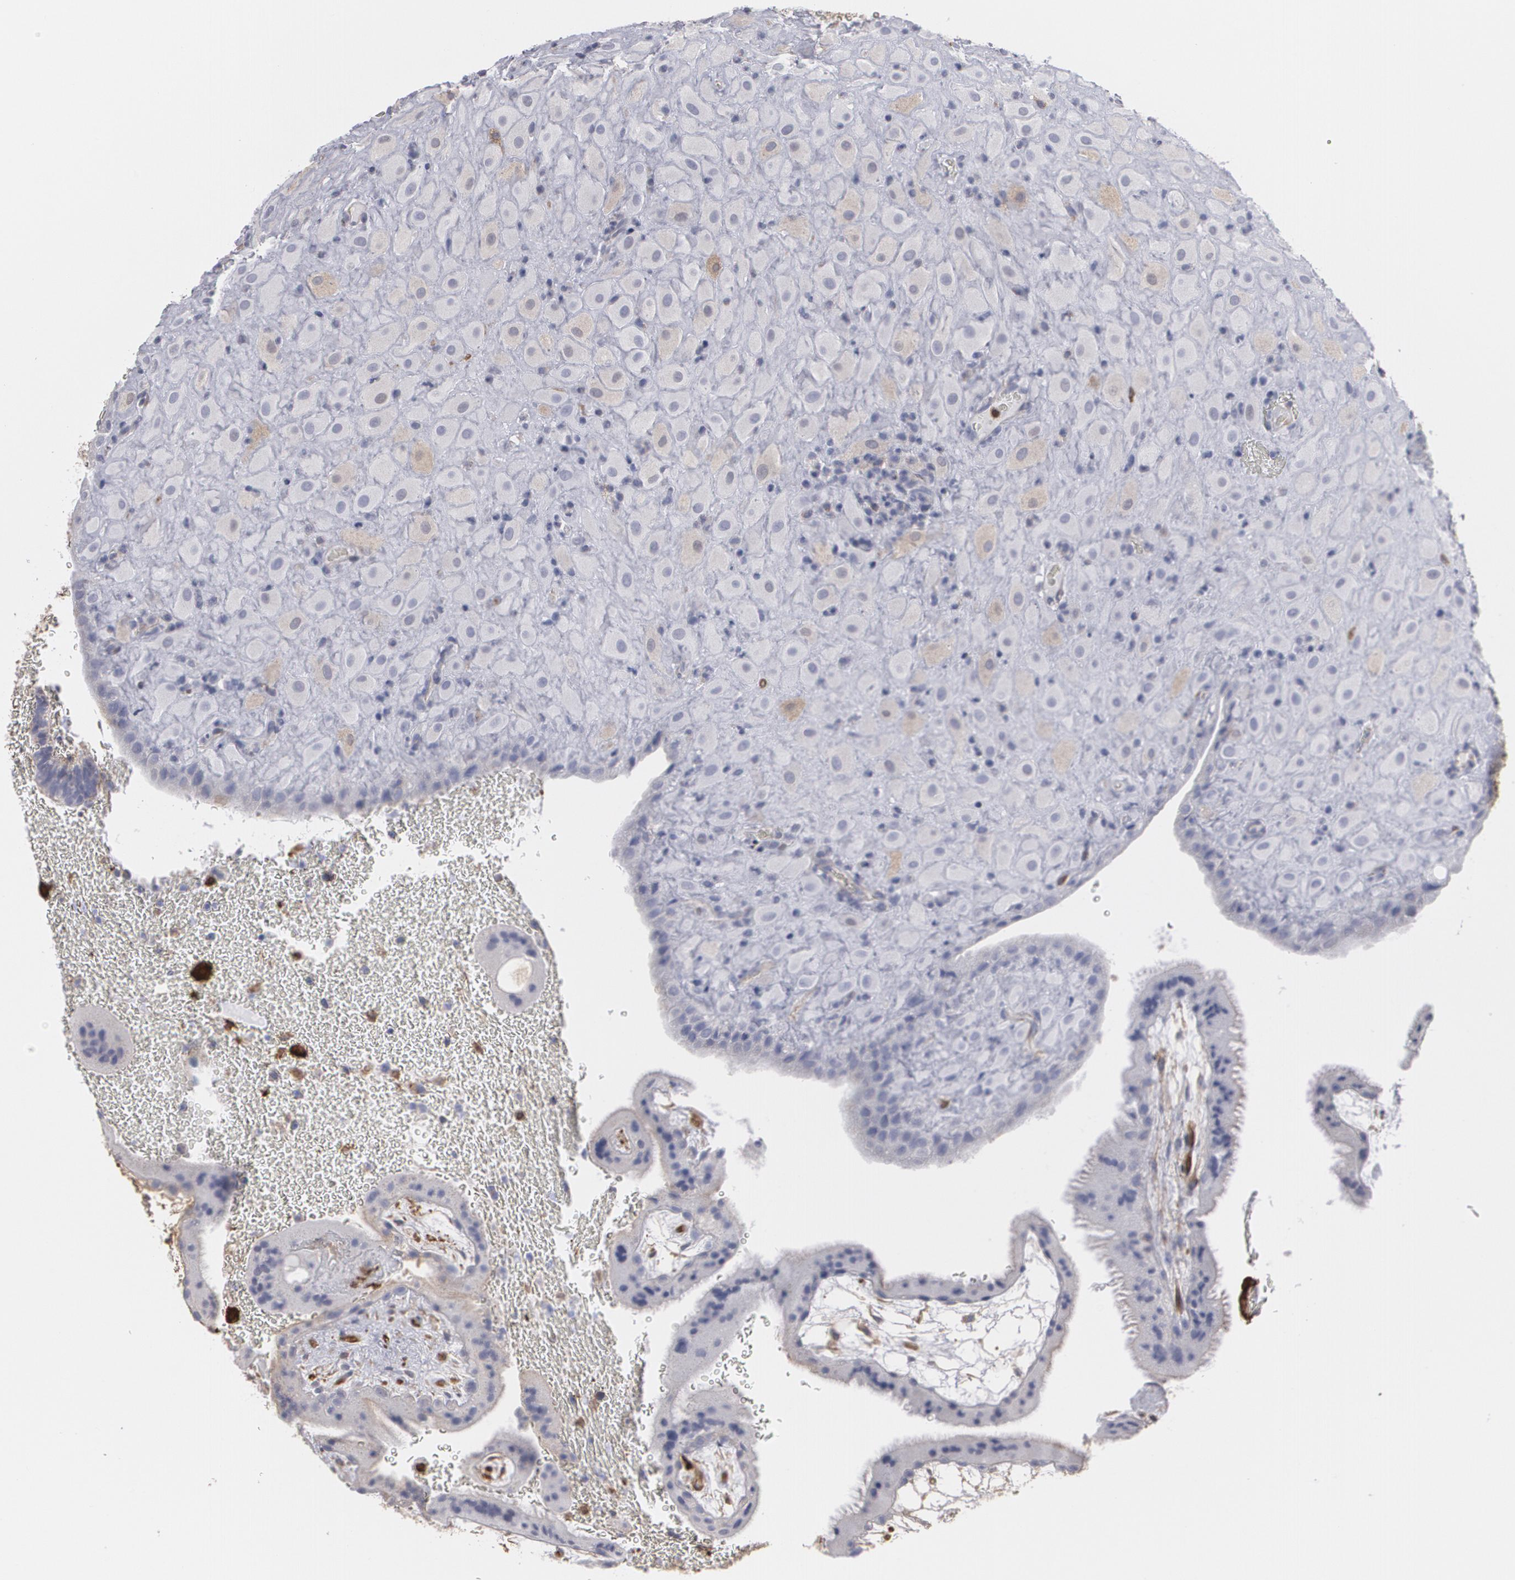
{"staining": {"intensity": "negative", "quantity": "none", "location": "none"}, "tissue": "placenta", "cell_type": "Decidual cells", "image_type": "normal", "snomed": [{"axis": "morphology", "description": "Normal tissue, NOS"}, {"axis": "topography", "description": "Placenta"}], "caption": "DAB immunohistochemical staining of unremarkable placenta shows no significant expression in decidual cells.", "gene": "ODC1", "patient": {"sex": "female", "age": 19}}